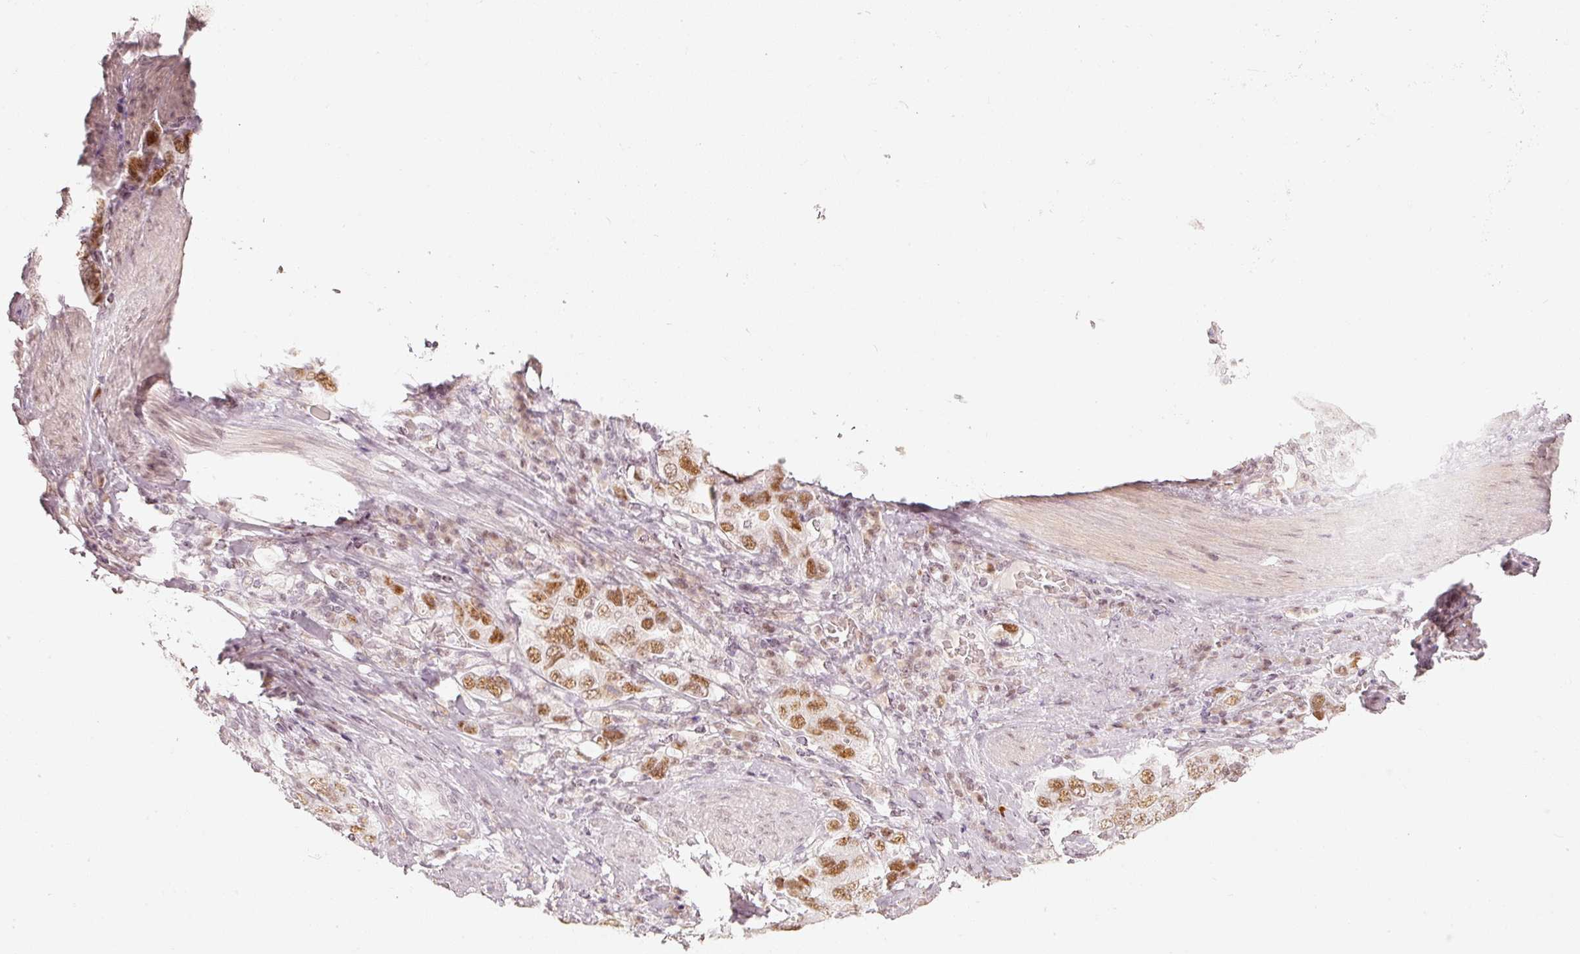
{"staining": {"intensity": "moderate", "quantity": ">75%", "location": "nuclear"}, "tissue": "stomach cancer", "cell_type": "Tumor cells", "image_type": "cancer", "snomed": [{"axis": "morphology", "description": "Adenocarcinoma, NOS"}, {"axis": "topography", "description": "Stomach, upper"}, {"axis": "topography", "description": "Stomach"}], "caption": "Stomach cancer (adenocarcinoma) stained with DAB (3,3'-diaminobenzidine) immunohistochemistry displays medium levels of moderate nuclear positivity in about >75% of tumor cells. (brown staining indicates protein expression, while blue staining denotes nuclei).", "gene": "PPP1R10", "patient": {"sex": "male", "age": 62}}